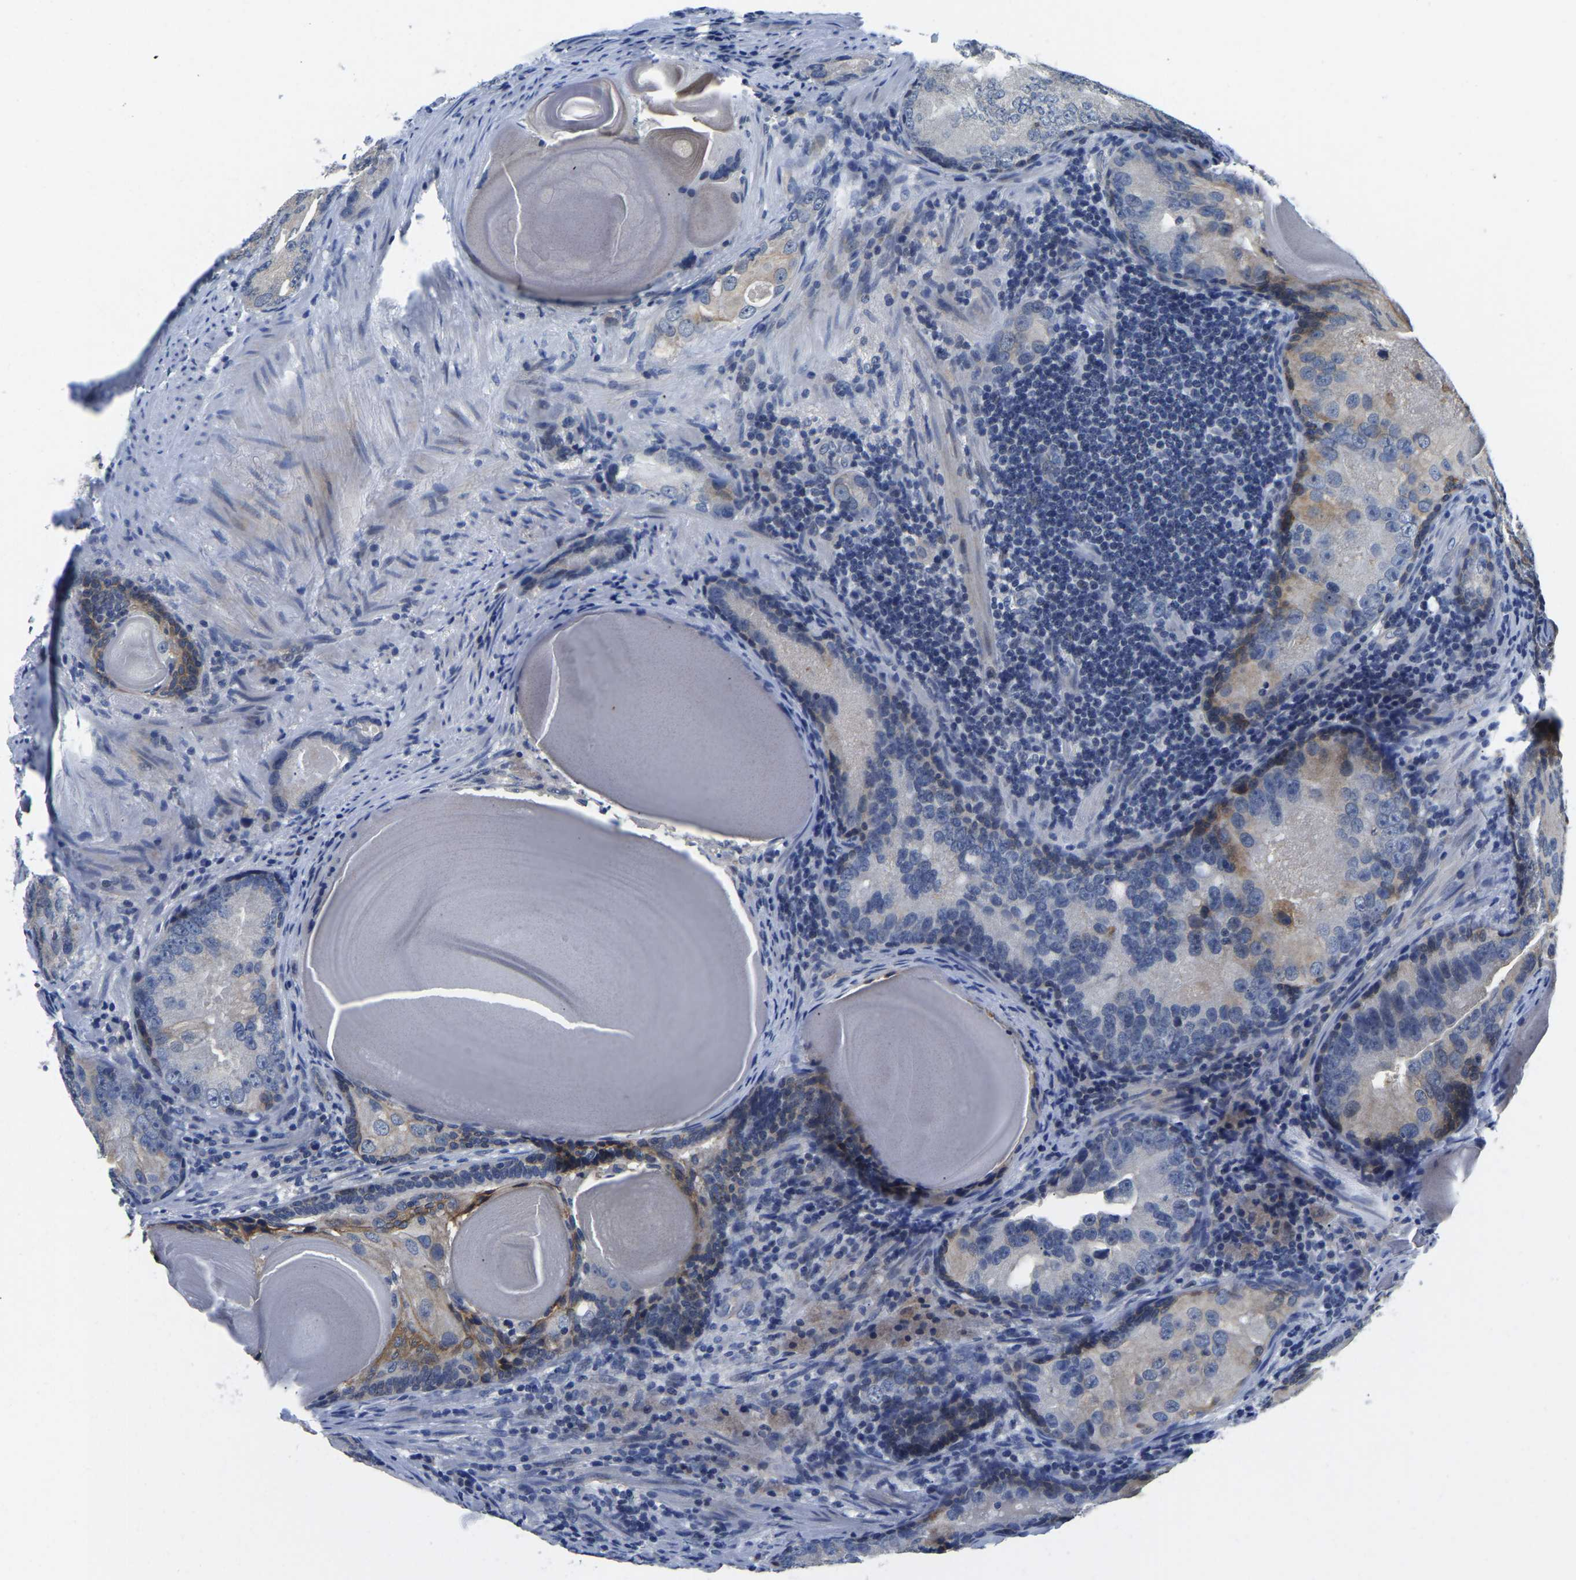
{"staining": {"intensity": "negative", "quantity": "none", "location": "none"}, "tissue": "prostate cancer", "cell_type": "Tumor cells", "image_type": "cancer", "snomed": [{"axis": "morphology", "description": "Adenocarcinoma, High grade"}, {"axis": "topography", "description": "Prostate"}], "caption": "The IHC photomicrograph has no significant staining in tumor cells of adenocarcinoma (high-grade) (prostate) tissue. The staining is performed using DAB brown chromogen with nuclei counter-stained in using hematoxylin.", "gene": "ITGA2", "patient": {"sex": "male", "age": 66}}